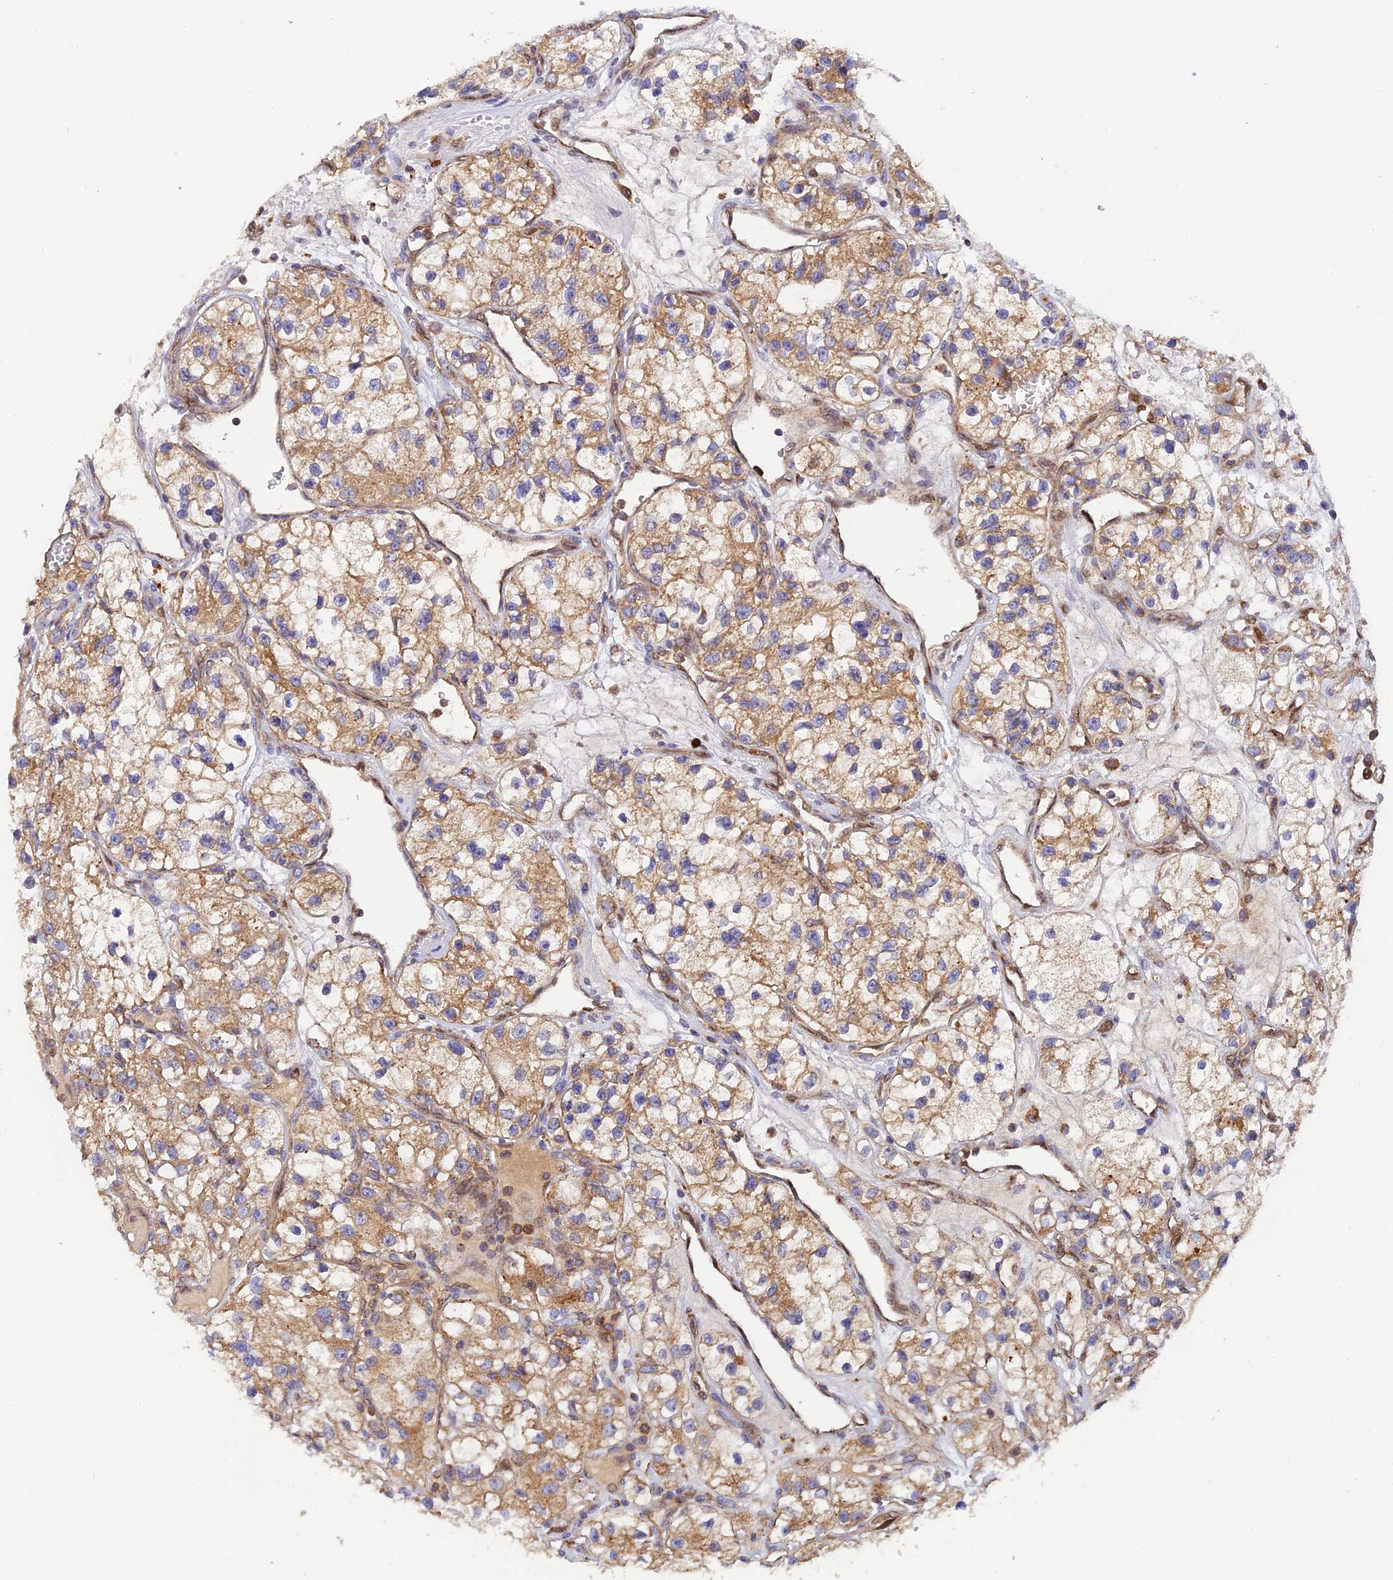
{"staining": {"intensity": "moderate", "quantity": ">75%", "location": "cytoplasmic/membranous"}, "tissue": "renal cancer", "cell_type": "Tumor cells", "image_type": "cancer", "snomed": [{"axis": "morphology", "description": "Adenocarcinoma, NOS"}, {"axis": "topography", "description": "Kidney"}], "caption": "A medium amount of moderate cytoplasmic/membranous expression is present in about >75% of tumor cells in renal cancer tissue.", "gene": "PODNL1", "patient": {"sex": "female", "age": 57}}